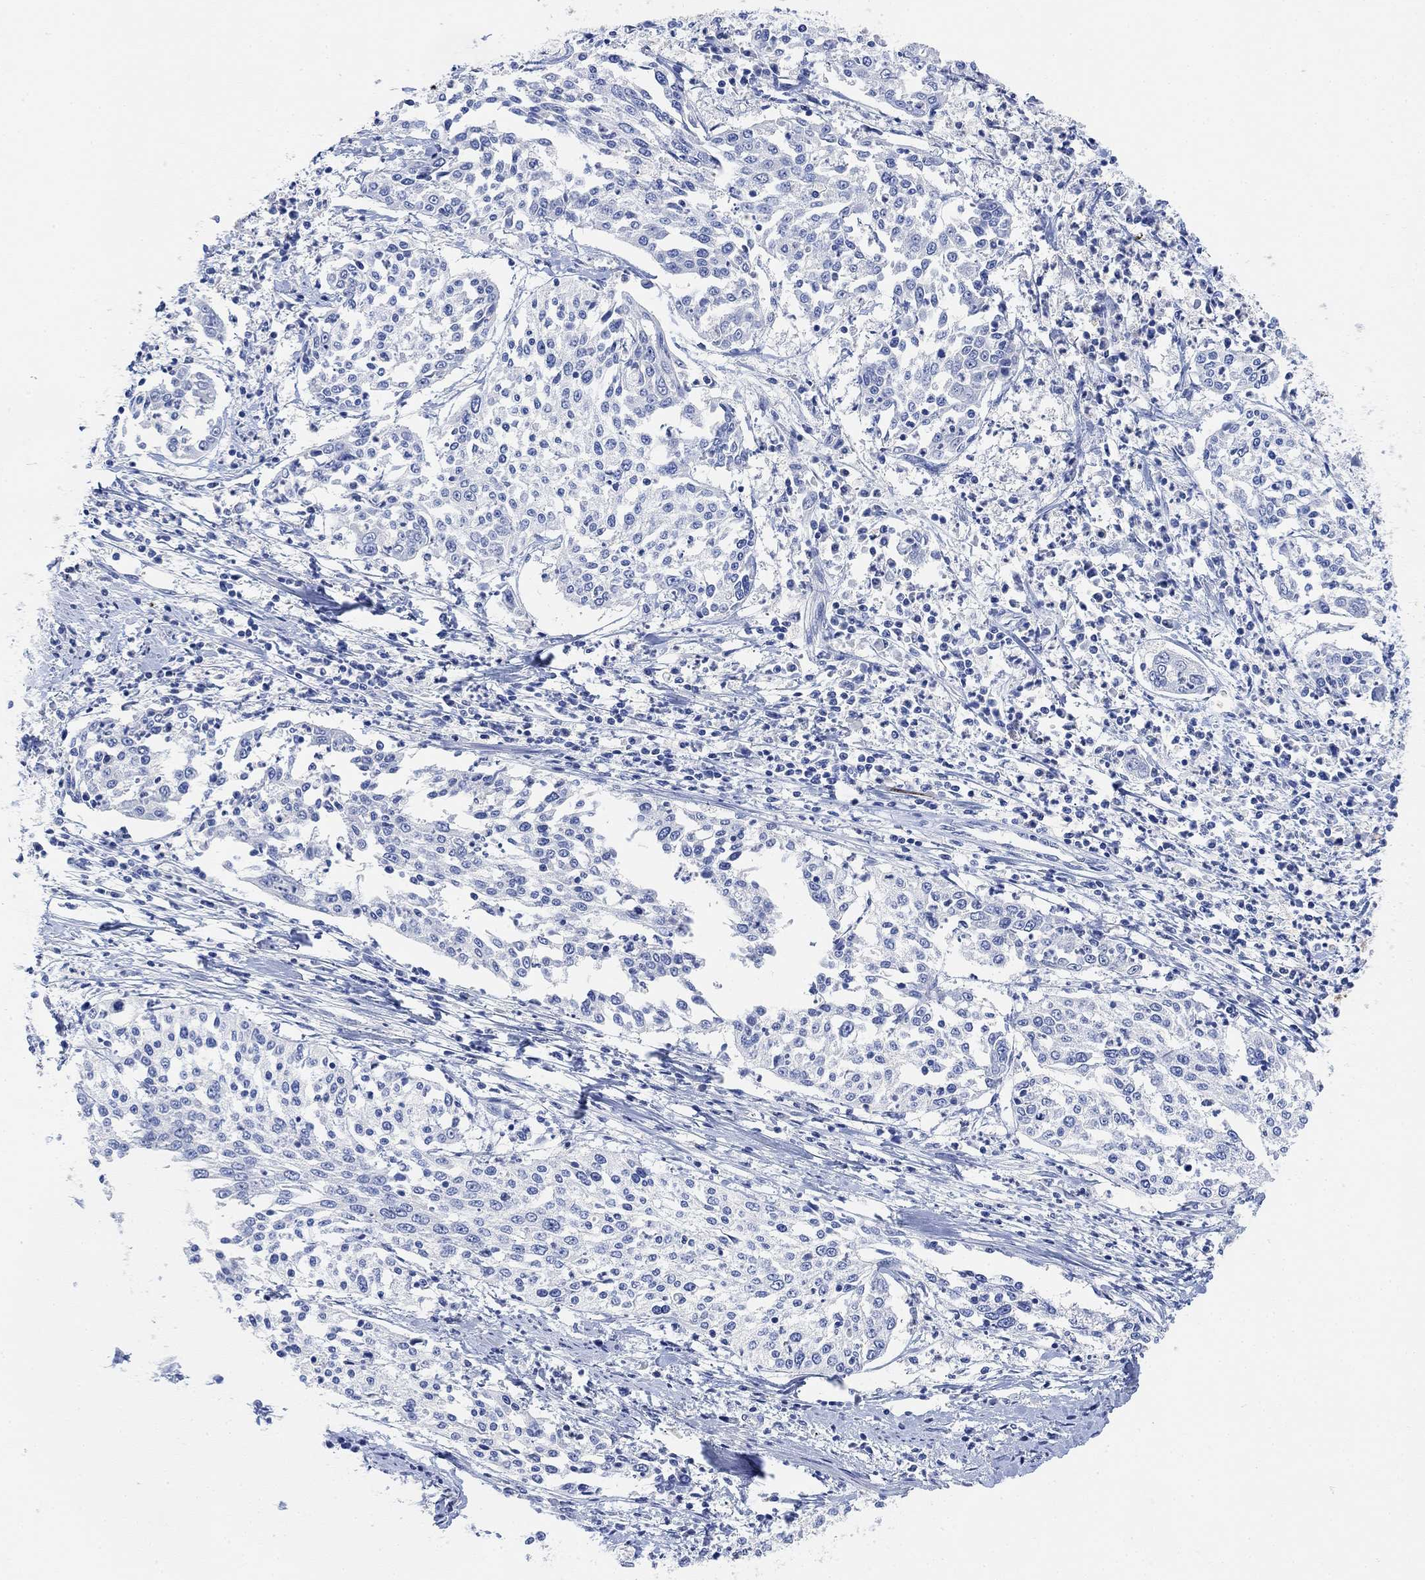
{"staining": {"intensity": "negative", "quantity": "none", "location": "none"}, "tissue": "cervical cancer", "cell_type": "Tumor cells", "image_type": "cancer", "snomed": [{"axis": "morphology", "description": "Squamous cell carcinoma, NOS"}, {"axis": "topography", "description": "Cervix"}], "caption": "Immunohistochemical staining of squamous cell carcinoma (cervical) demonstrates no significant staining in tumor cells.", "gene": "VAT1L", "patient": {"sex": "female", "age": 41}}